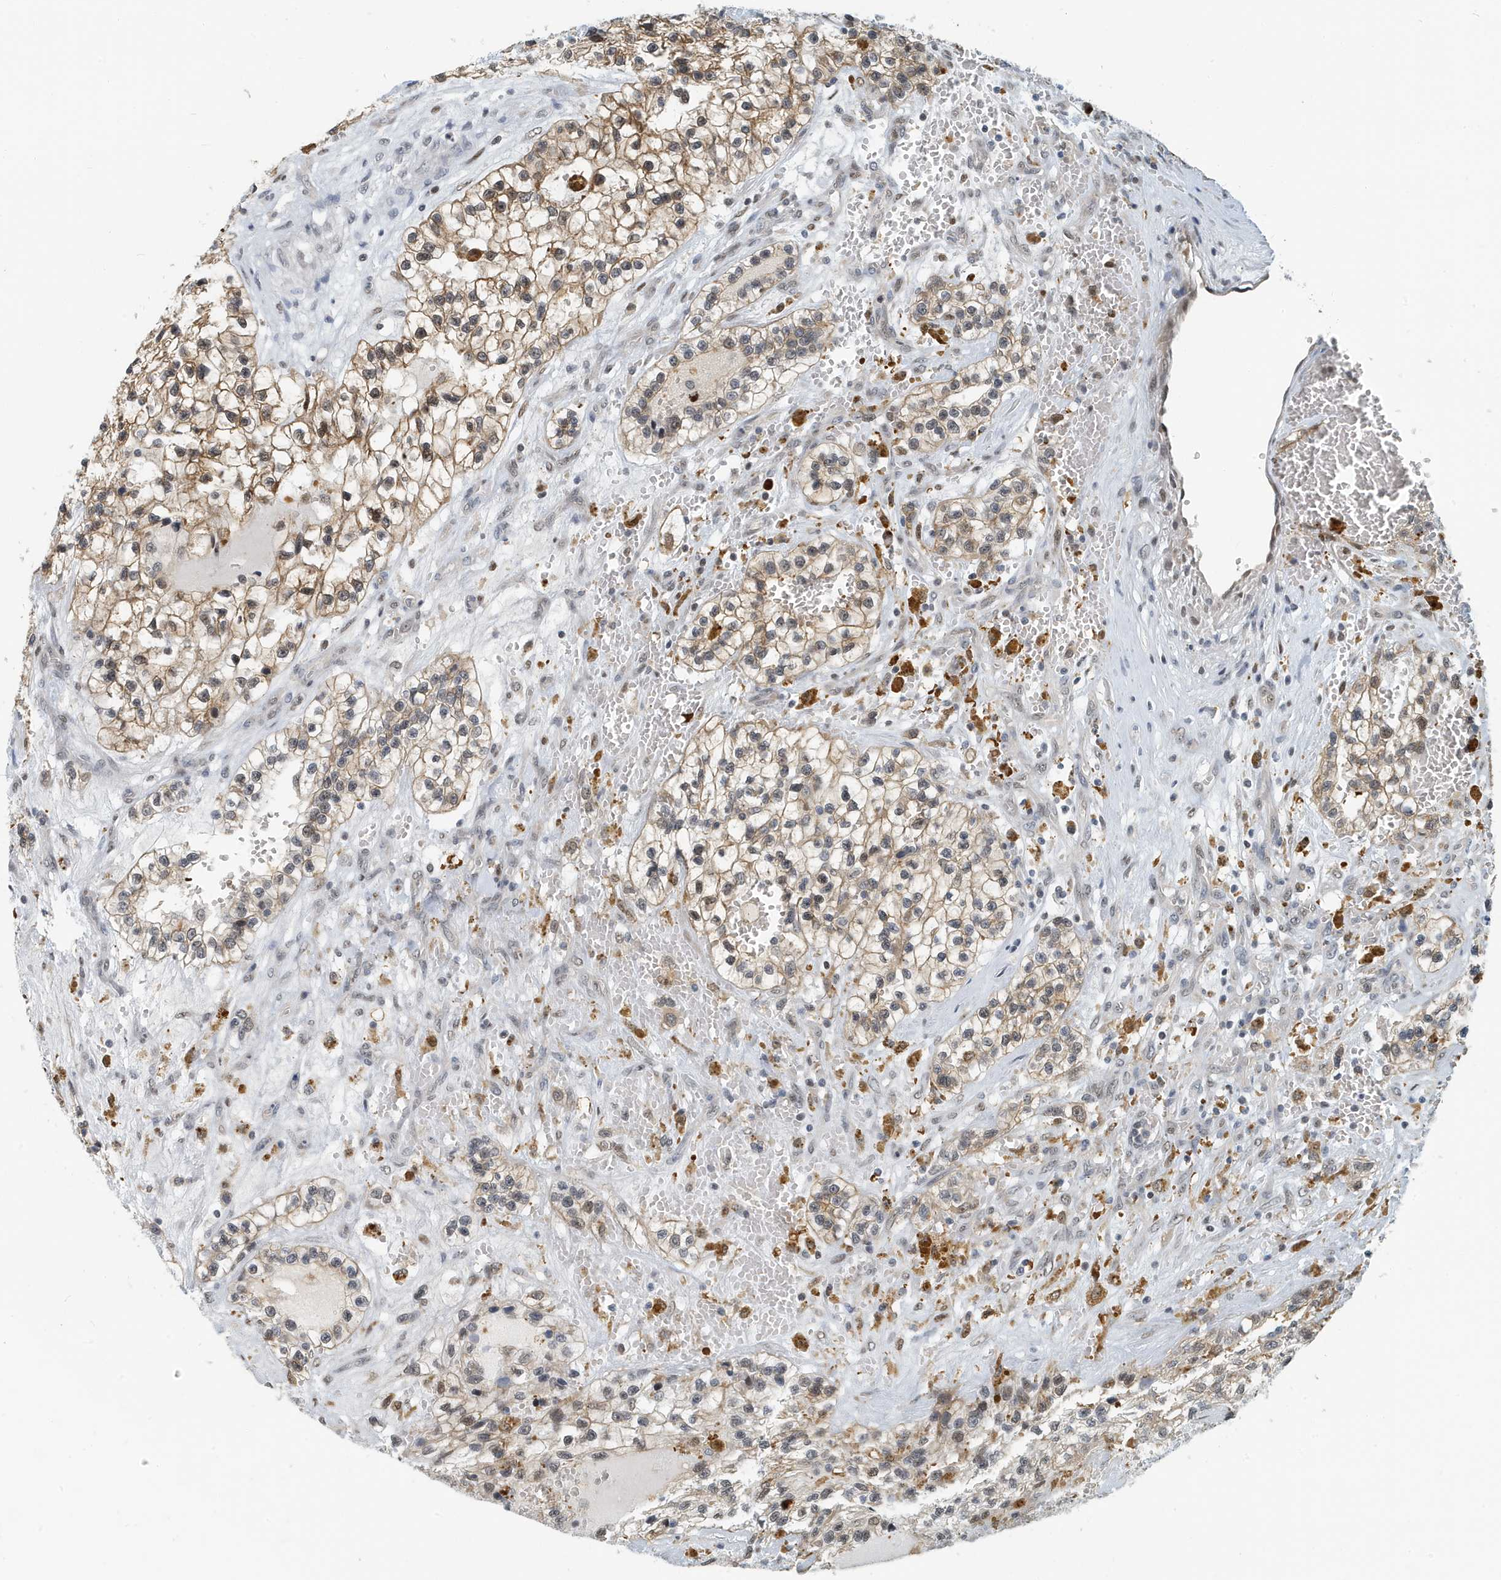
{"staining": {"intensity": "moderate", "quantity": "25%-75%", "location": "cytoplasmic/membranous,nuclear"}, "tissue": "renal cancer", "cell_type": "Tumor cells", "image_type": "cancer", "snomed": [{"axis": "morphology", "description": "Adenocarcinoma, NOS"}, {"axis": "topography", "description": "Kidney"}], "caption": "Immunohistochemical staining of human adenocarcinoma (renal) shows medium levels of moderate cytoplasmic/membranous and nuclear protein positivity in approximately 25%-75% of tumor cells.", "gene": "KIF15", "patient": {"sex": "female", "age": 57}}